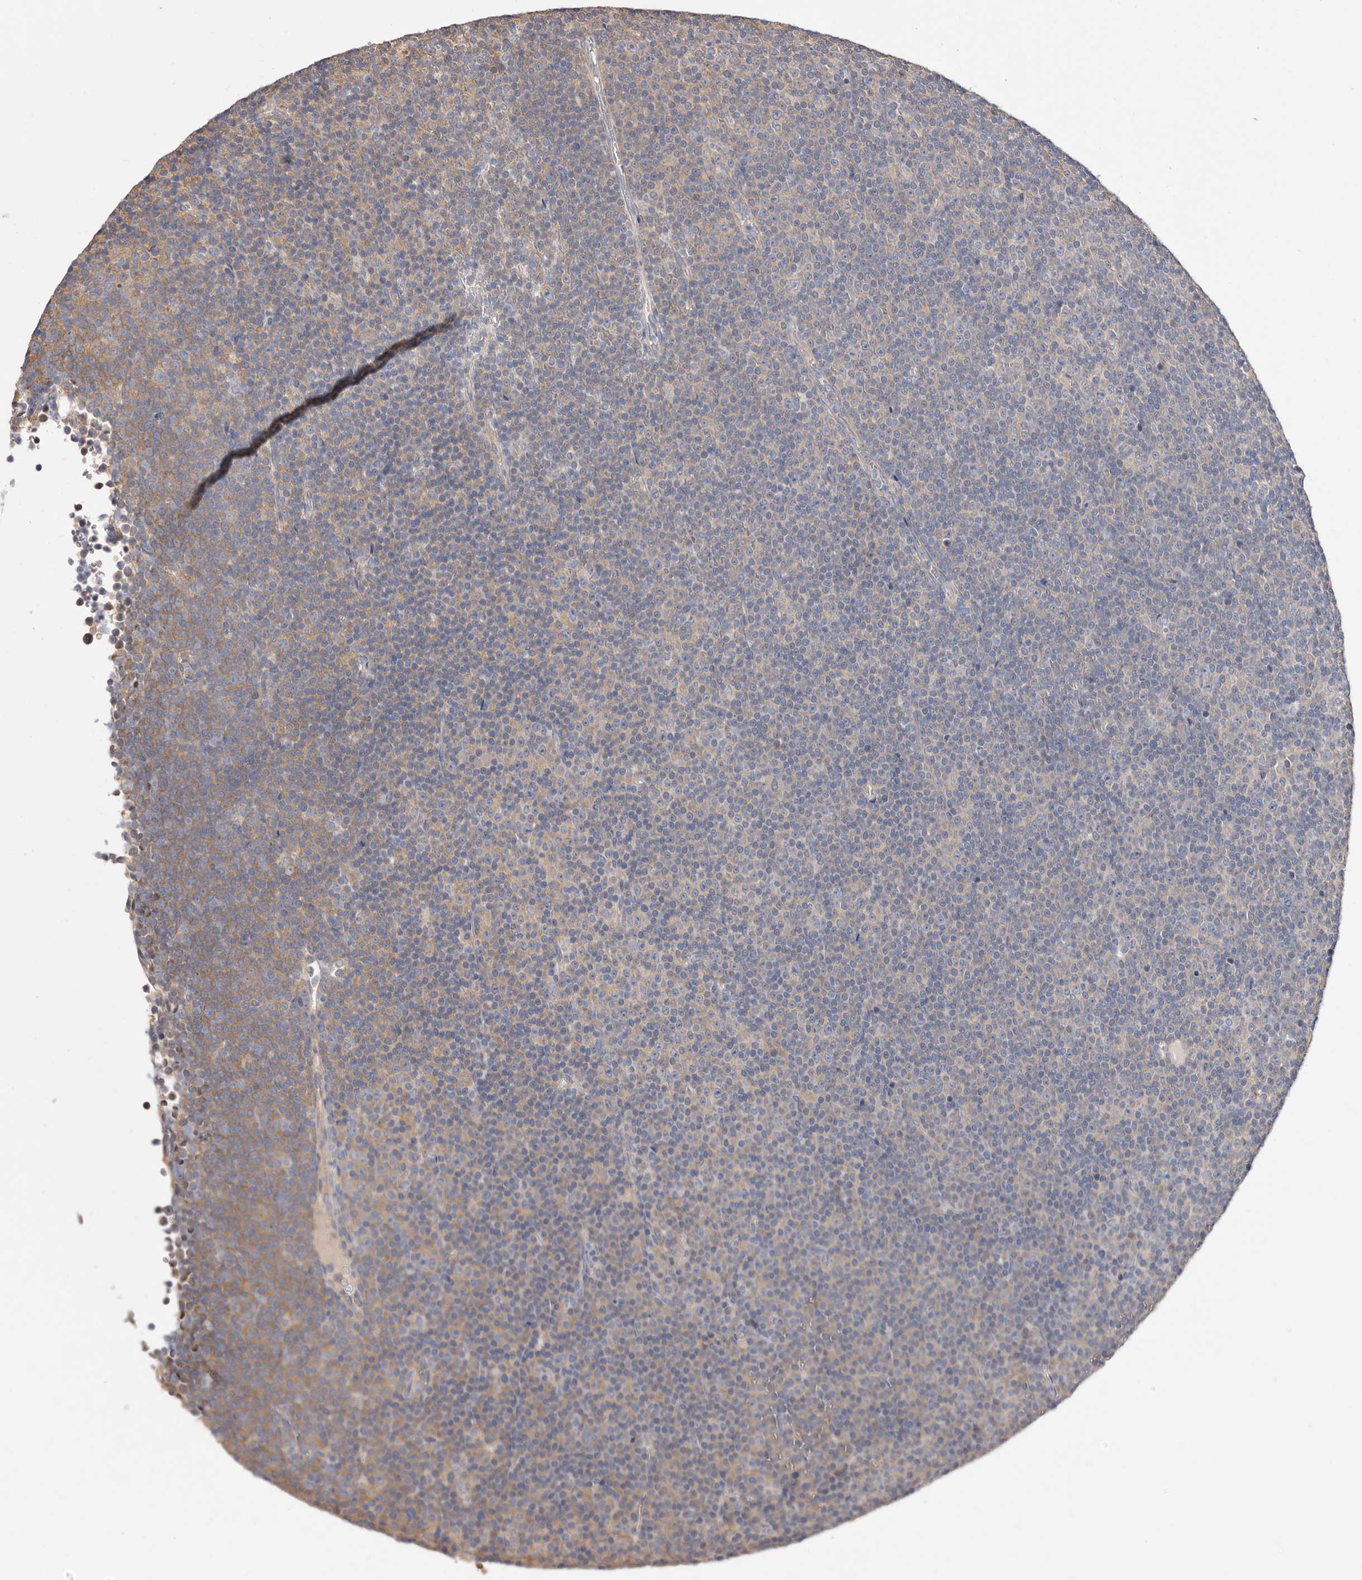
{"staining": {"intensity": "negative", "quantity": "none", "location": "none"}, "tissue": "lymphoma", "cell_type": "Tumor cells", "image_type": "cancer", "snomed": [{"axis": "morphology", "description": "Malignant lymphoma, non-Hodgkin's type, Low grade"}, {"axis": "topography", "description": "Lymph node"}], "caption": "DAB (3,3'-diaminobenzidine) immunohistochemical staining of human low-grade malignant lymphoma, non-Hodgkin's type displays no significant positivity in tumor cells. Nuclei are stained in blue.", "gene": "FAM167B", "patient": {"sex": "female", "age": 67}}